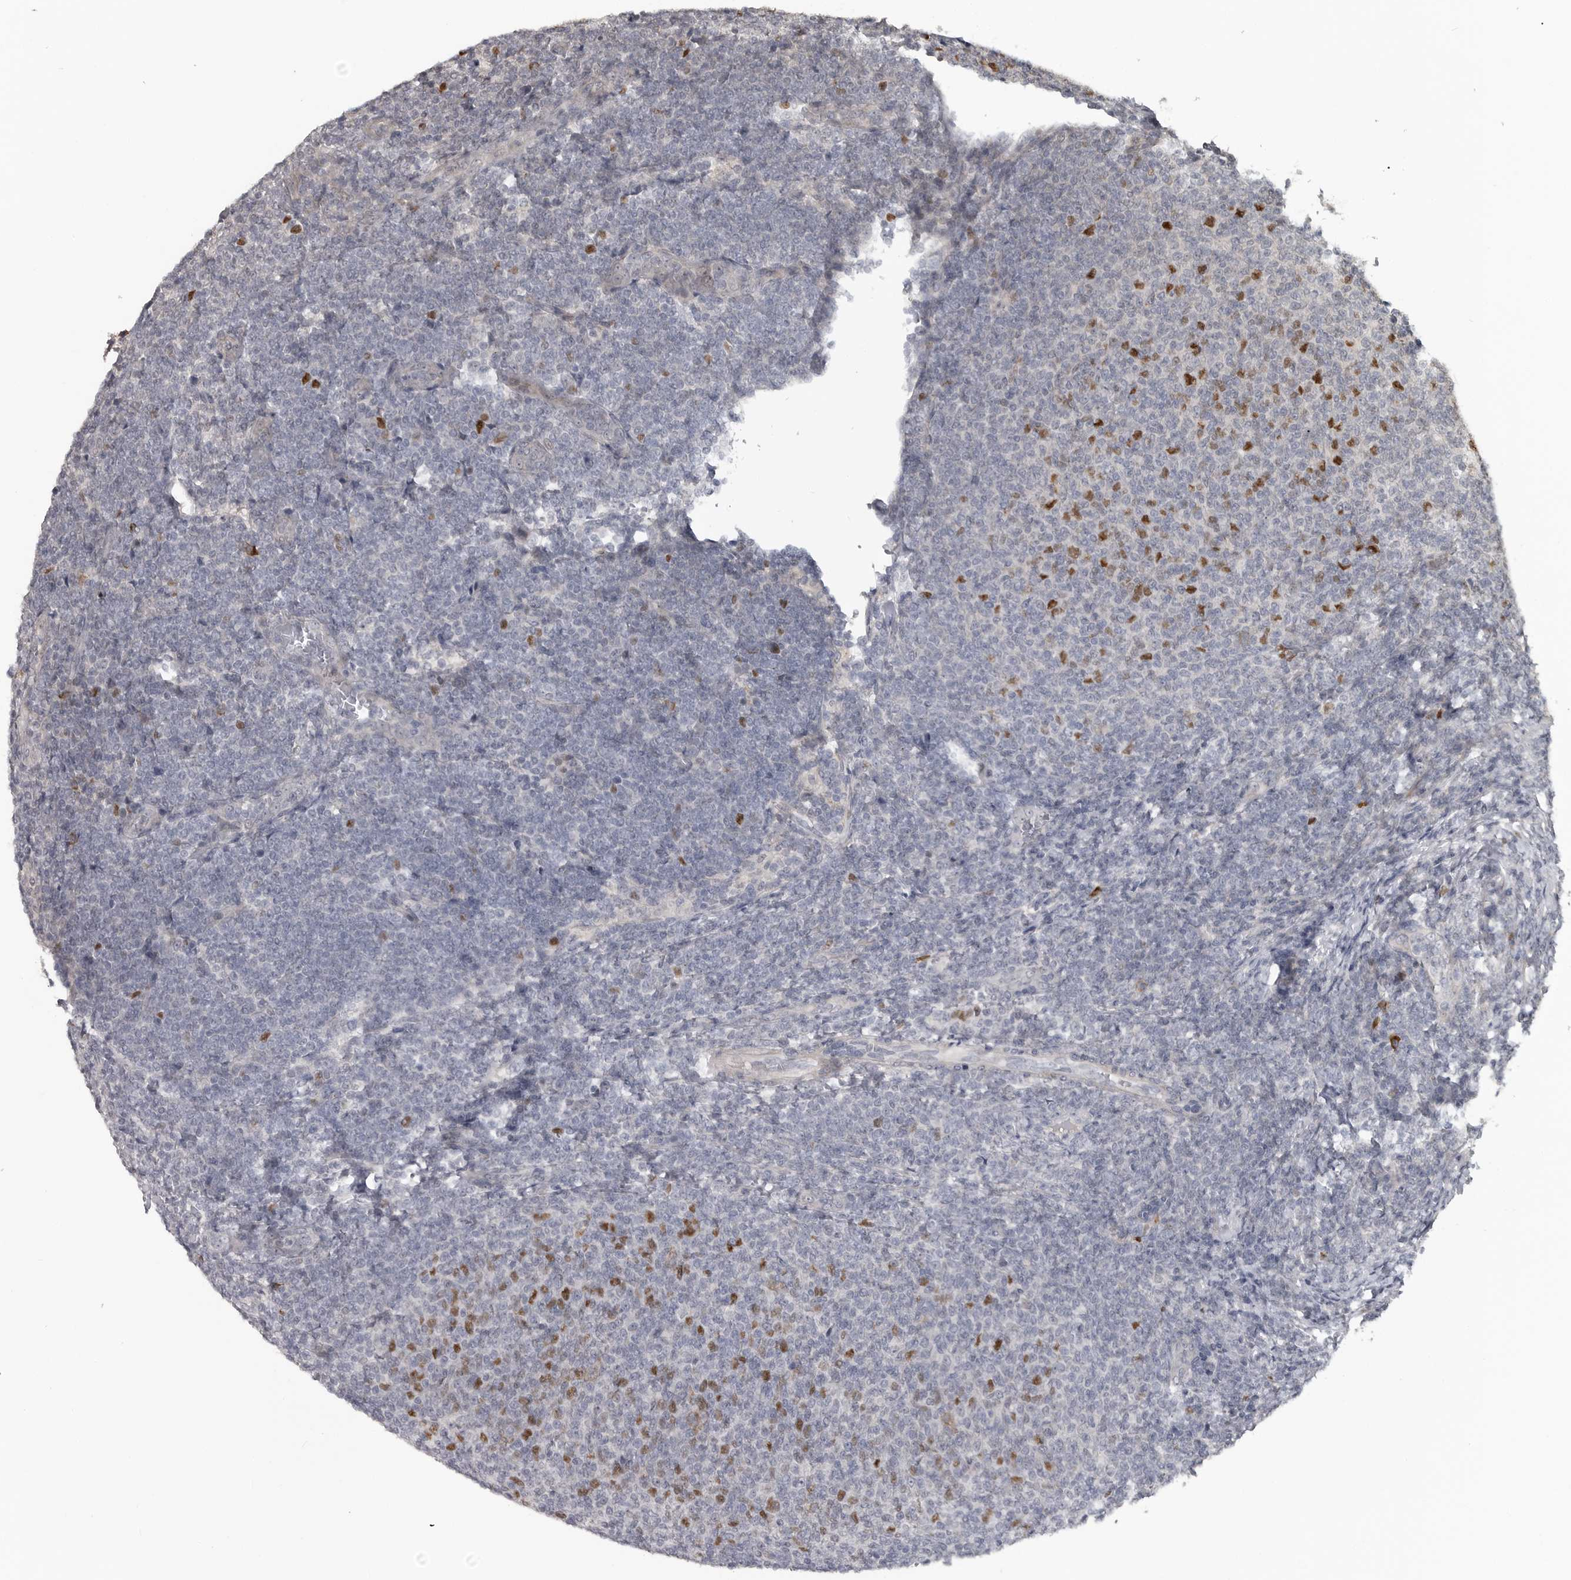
{"staining": {"intensity": "moderate", "quantity": "<25%", "location": "nuclear"}, "tissue": "lymphoma", "cell_type": "Tumor cells", "image_type": "cancer", "snomed": [{"axis": "morphology", "description": "Malignant lymphoma, non-Hodgkin's type, Low grade"}, {"axis": "topography", "description": "Lymph node"}], "caption": "The micrograph shows immunohistochemical staining of low-grade malignant lymphoma, non-Hodgkin's type. There is moderate nuclear staining is present in approximately <25% of tumor cells. The protein is stained brown, and the nuclei are stained in blue (DAB (3,3'-diaminobenzidine) IHC with brightfield microscopy, high magnification).", "gene": "ZNF277", "patient": {"sex": "male", "age": 66}}